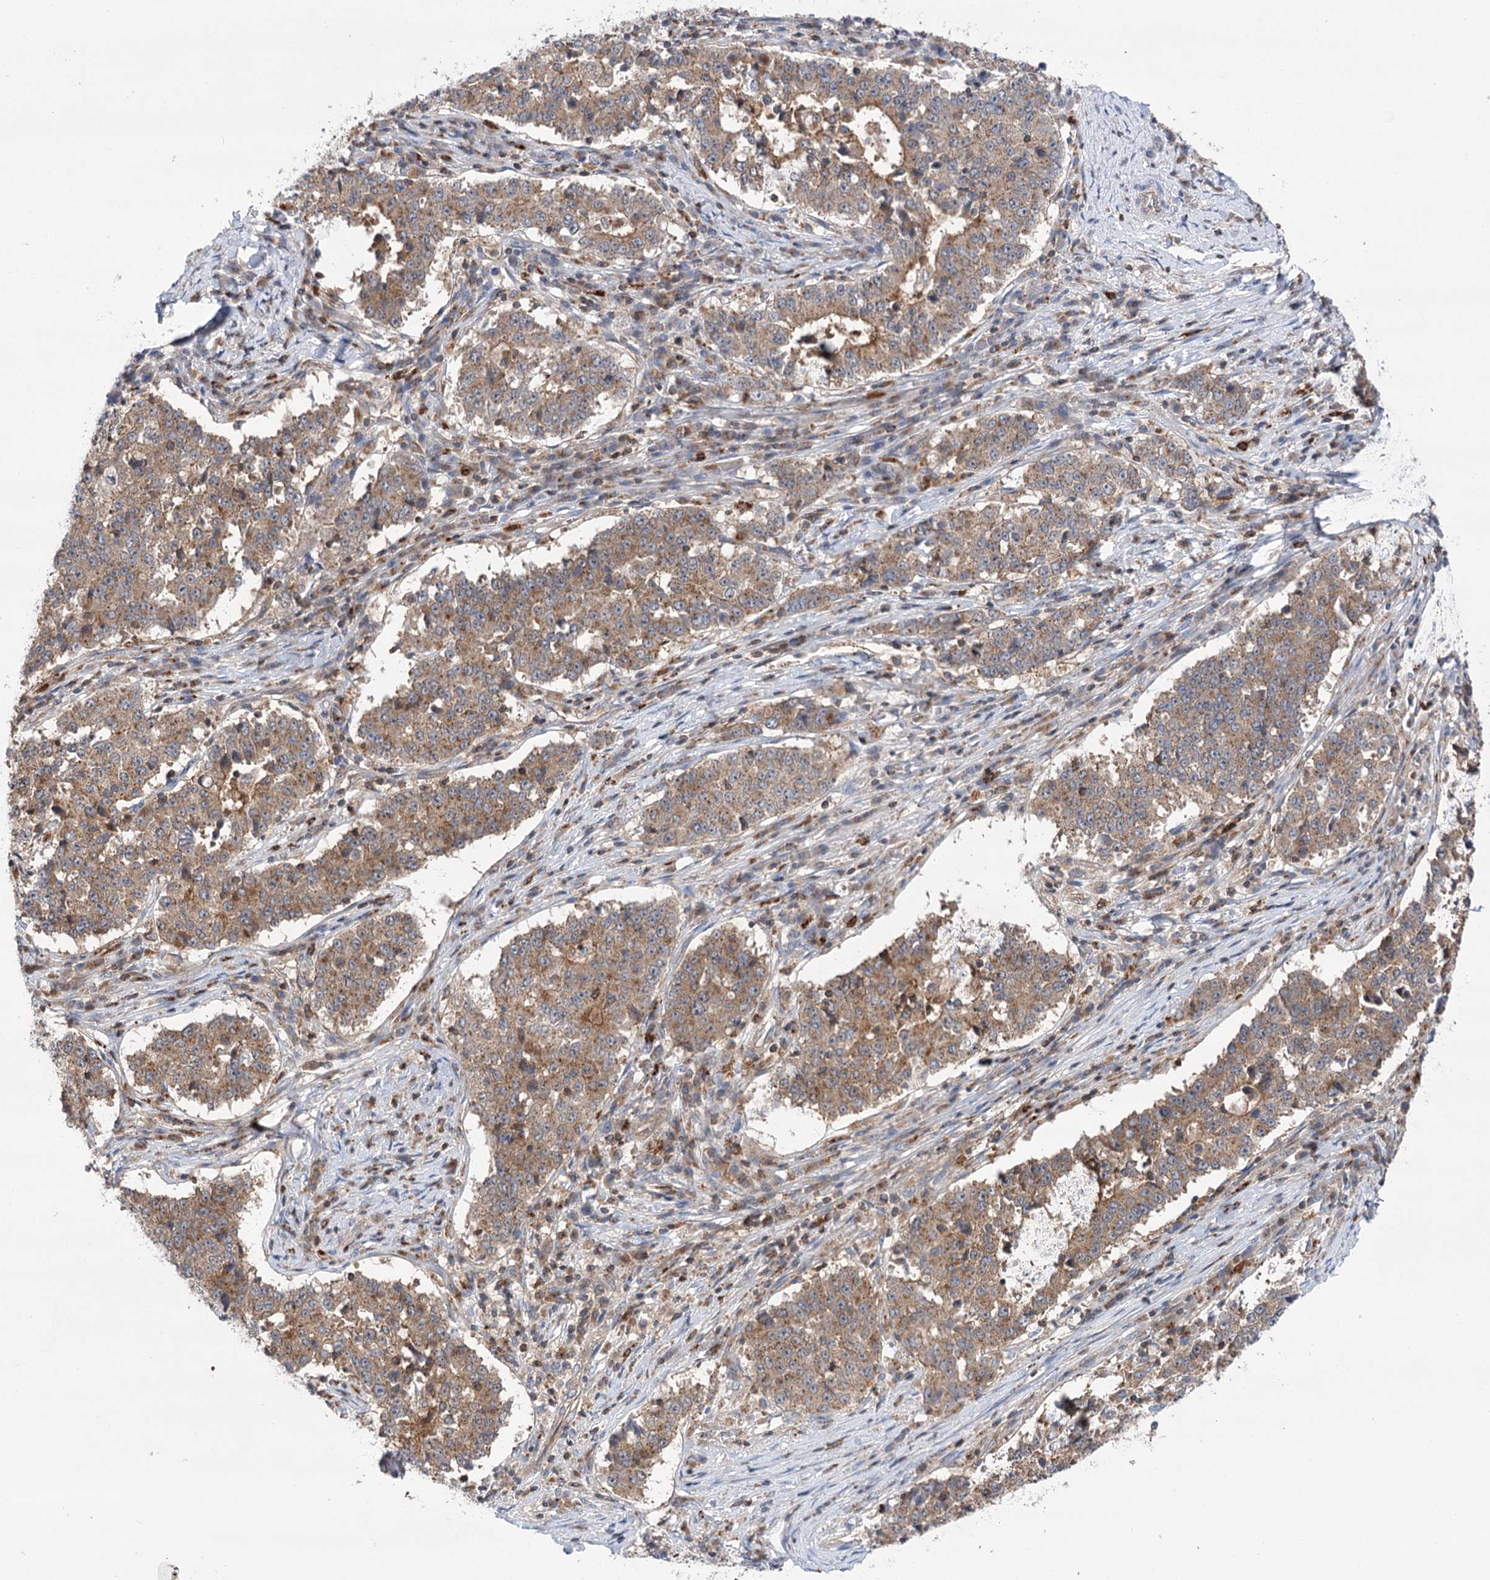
{"staining": {"intensity": "moderate", "quantity": ">75%", "location": "cytoplasmic/membranous"}, "tissue": "stomach cancer", "cell_type": "Tumor cells", "image_type": "cancer", "snomed": [{"axis": "morphology", "description": "Adenocarcinoma, NOS"}, {"axis": "topography", "description": "Stomach"}], "caption": "IHC of stomach cancer (adenocarcinoma) displays medium levels of moderate cytoplasmic/membranous staining in about >75% of tumor cells.", "gene": "VPS37B", "patient": {"sex": "male", "age": 59}}